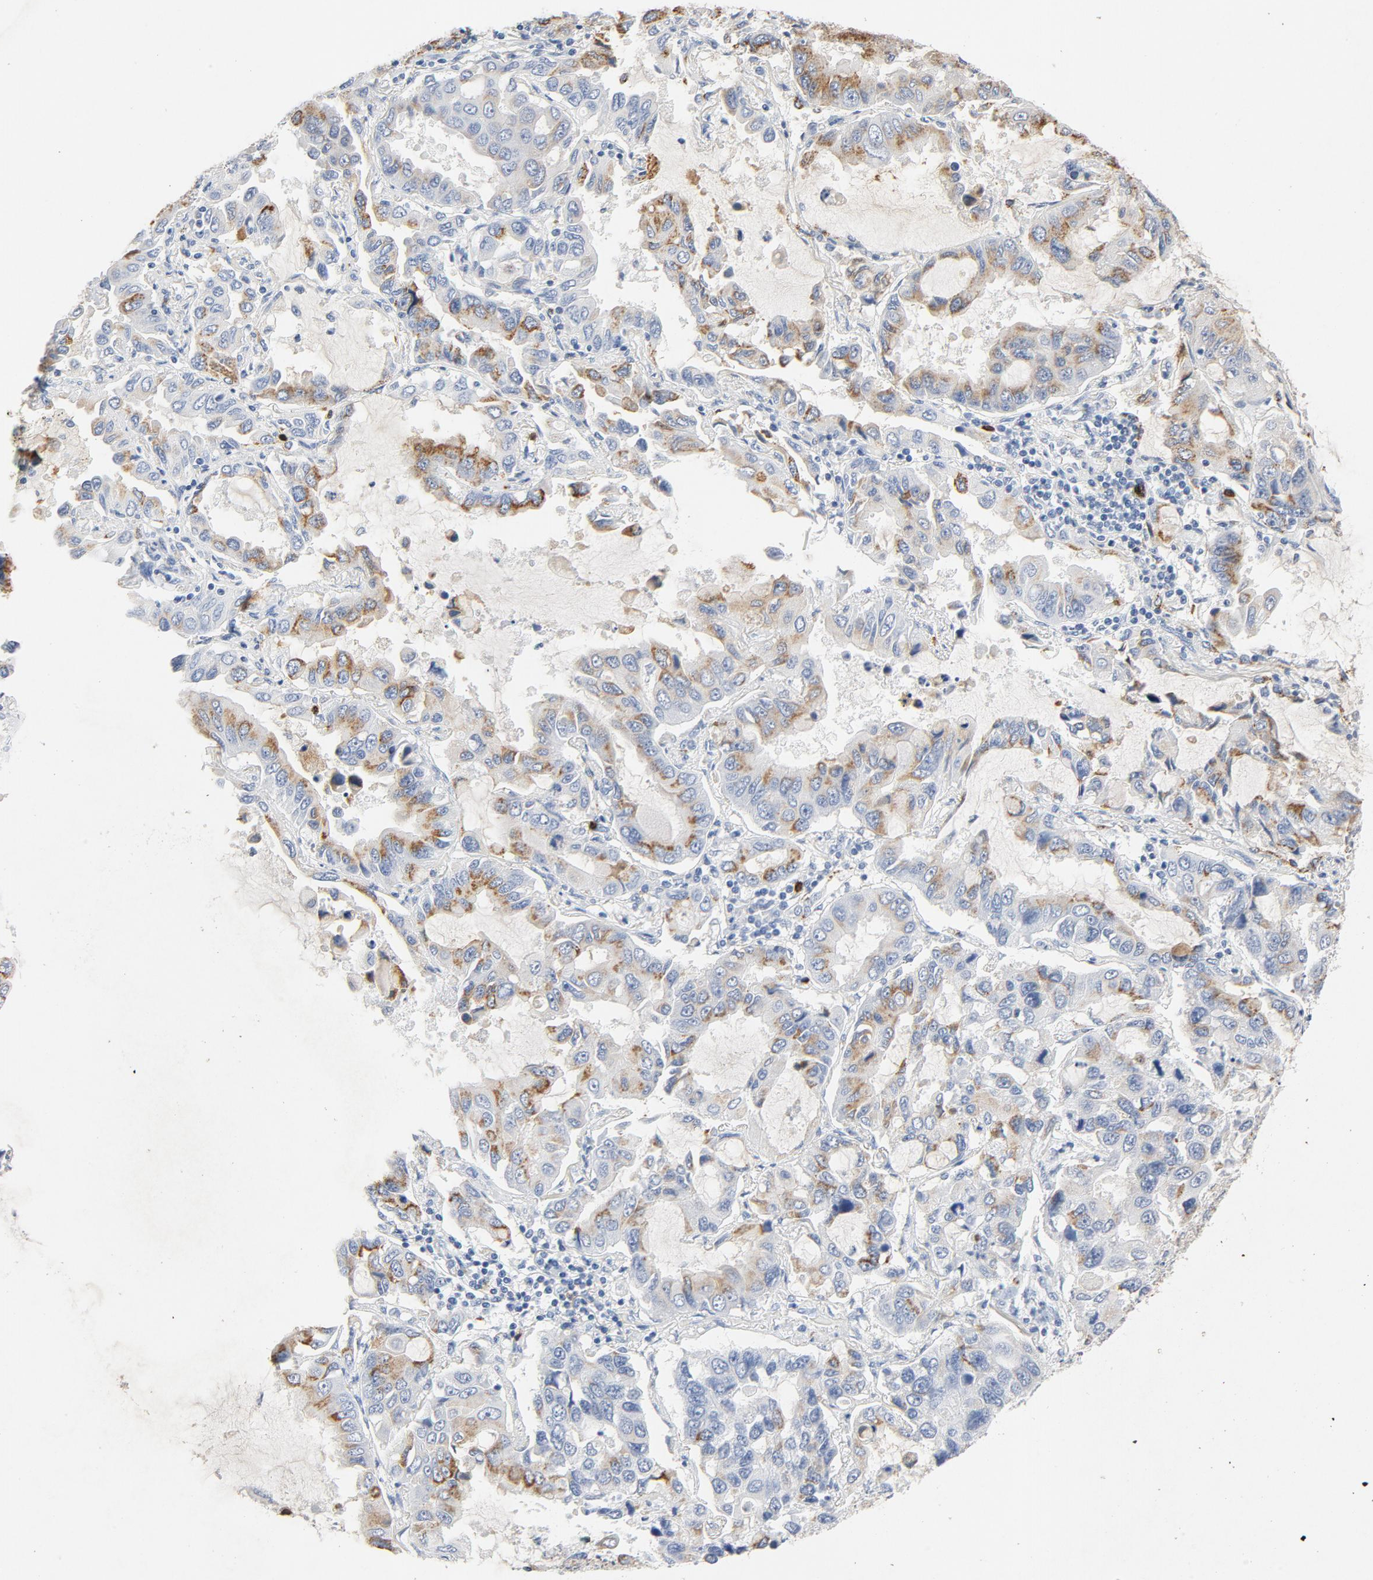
{"staining": {"intensity": "moderate", "quantity": "25%-75%", "location": "cytoplasmic/membranous"}, "tissue": "lung cancer", "cell_type": "Tumor cells", "image_type": "cancer", "snomed": [{"axis": "morphology", "description": "Adenocarcinoma, NOS"}, {"axis": "topography", "description": "Lung"}], "caption": "Human lung cancer stained for a protein (brown) exhibits moderate cytoplasmic/membranous positive positivity in approximately 25%-75% of tumor cells.", "gene": "PTPRB", "patient": {"sex": "male", "age": 64}}